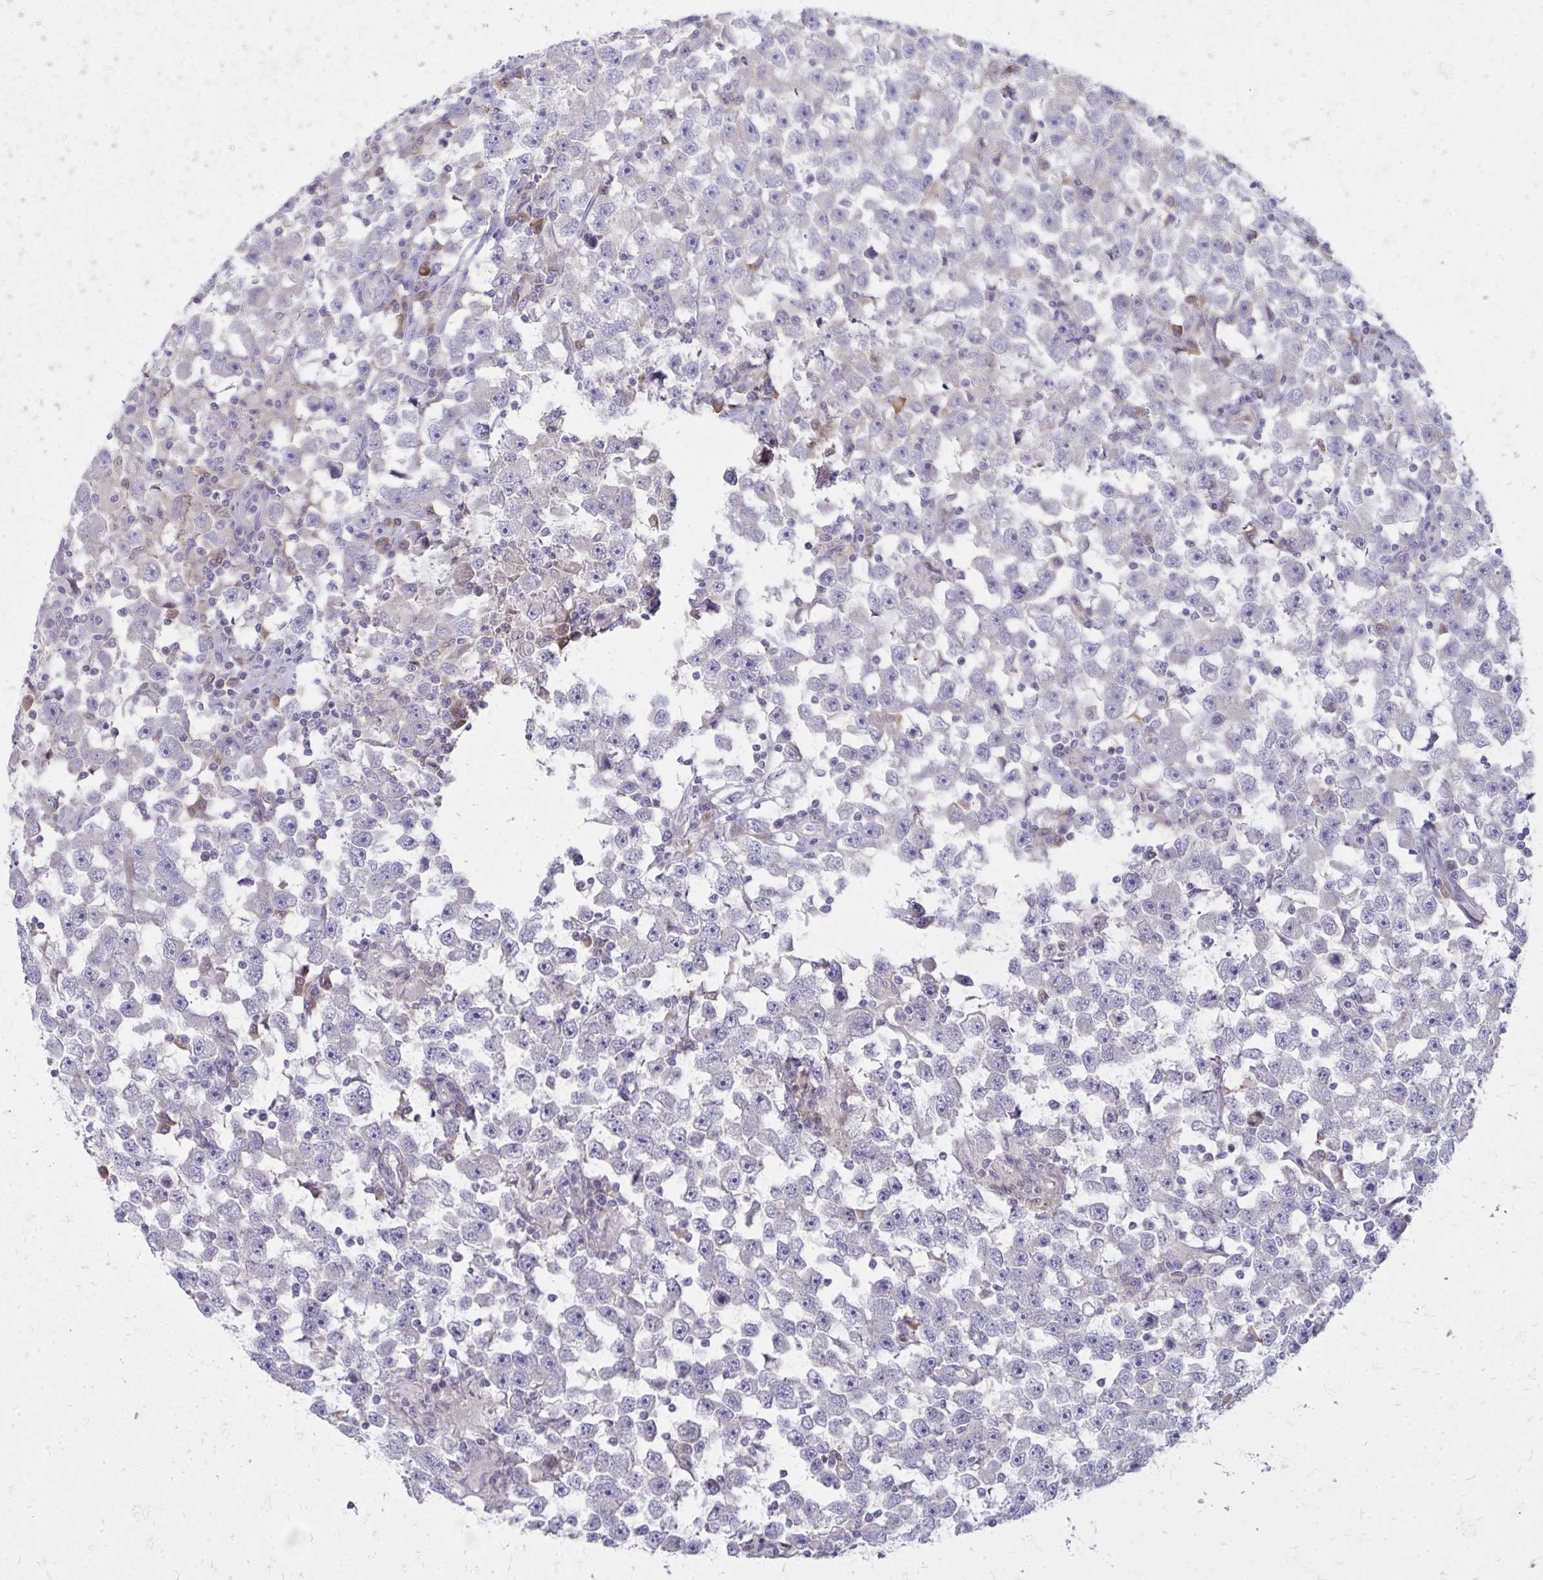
{"staining": {"intensity": "negative", "quantity": "none", "location": "none"}, "tissue": "testis cancer", "cell_type": "Tumor cells", "image_type": "cancer", "snomed": [{"axis": "morphology", "description": "Seminoma, NOS"}, {"axis": "topography", "description": "Testis"}], "caption": "The immunohistochemistry (IHC) histopathology image has no significant expression in tumor cells of seminoma (testis) tissue.", "gene": "ASAP1", "patient": {"sex": "male", "age": 33}}